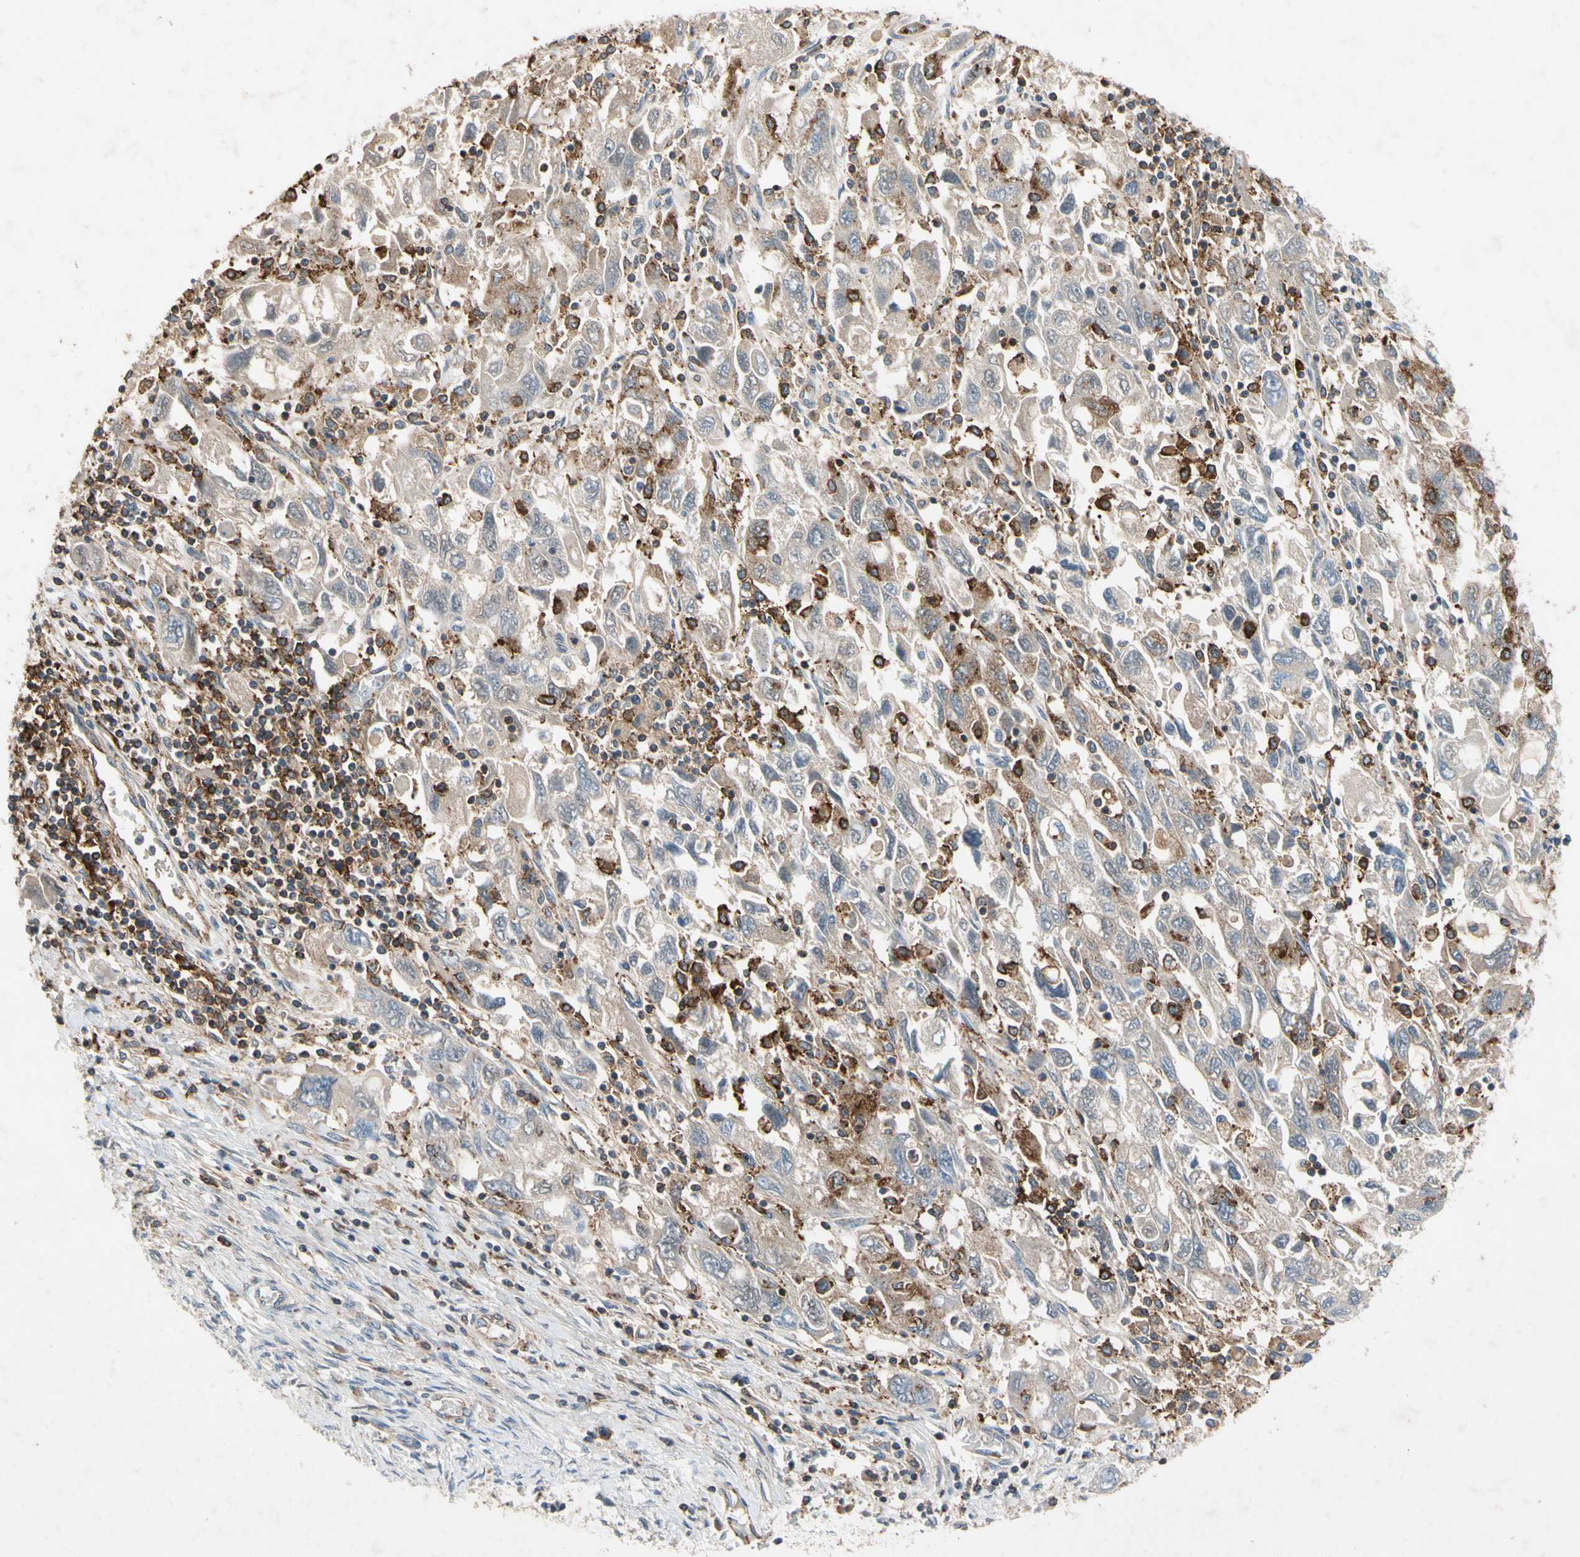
{"staining": {"intensity": "weak", "quantity": ">75%", "location": "cytoplasmic/membranous"}, "tissue": "ovarian cancer", "cell_type": "Tumor cells", "image_type": "cancer", "snomed": [{"axis": "morphology", "description": "Carcinoma, NOS"}, {"axis": "morphology", "description": "Cystadenocarcinoma, serous, NOS"}, {"axis": "topography", "description": "Ovary"}], "caption": "Ovarian cancer stained with immunohistochemistry (IHC) displays weak cytoplasmic/membranous staining in approximately >75% of tumor cells.", "gene": "NDFIP2", "patient": {"sex": "female", "age": 69}}